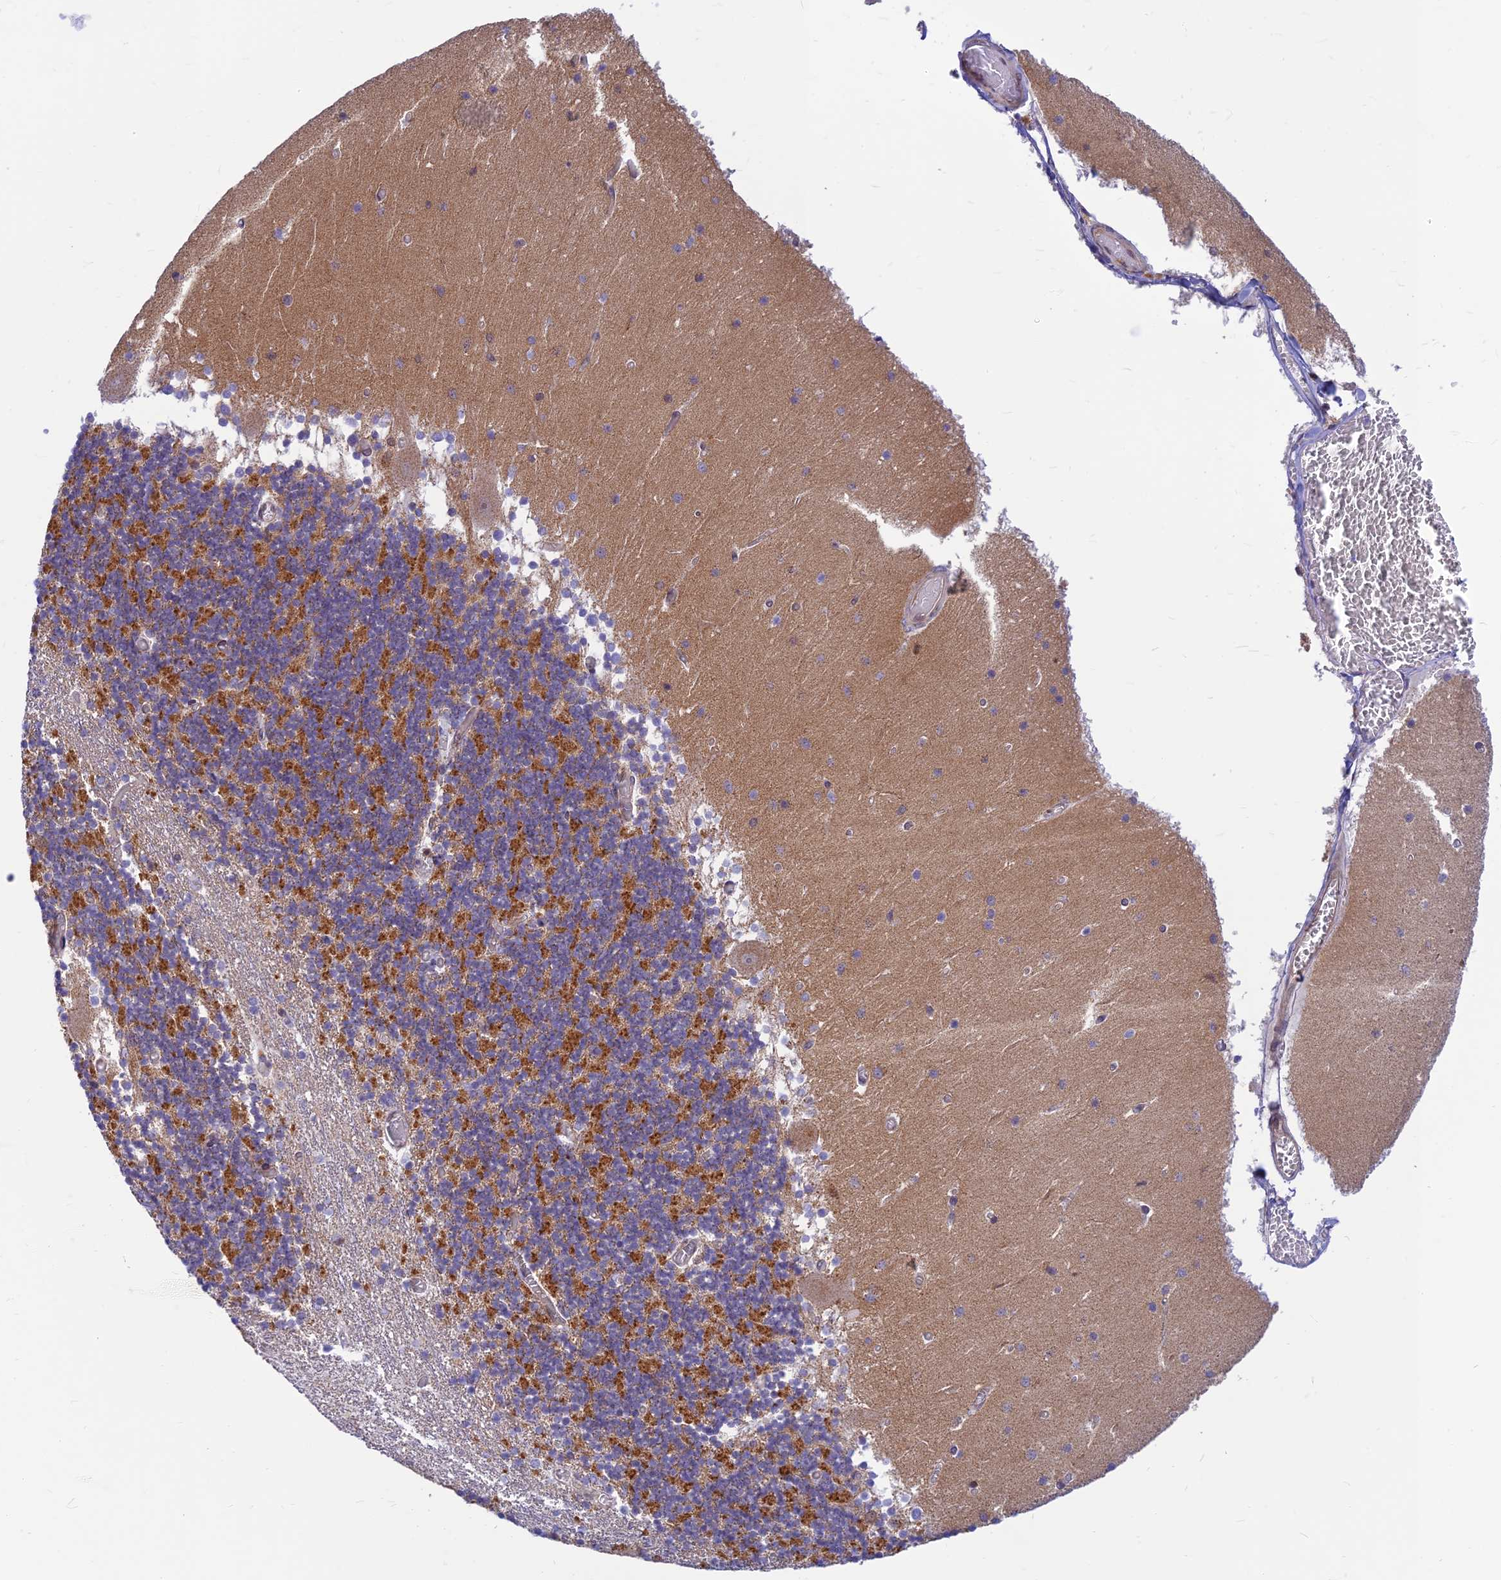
{"staining": {"intensity": "strong", "quantity": "25%-75%", "location": "cytoplasmic/membranous"}, "tissue": "cerebellum", "cell_type": "Cells in granular layer", "image_type": "normal", "snomed": [{"axis": "morphology", "description": "Normal tissue, NOS"}, {"axis": "topography", "description": "Cerebellum"}], "caption": "Cerebellum was stained to show a protein in brown. There is high levels of strong cytoplasmic/membranous expression in about 25%-75% of cells in granular layer. The protein of interest is stained brown, and the nuclei are stained in blue (DAB (3,3'-diaminobenzidine) IHC with brightfield microscopy, high magnification).", "gene": "LYSMD2", "patient": {"sex": "female", "age": 28}}